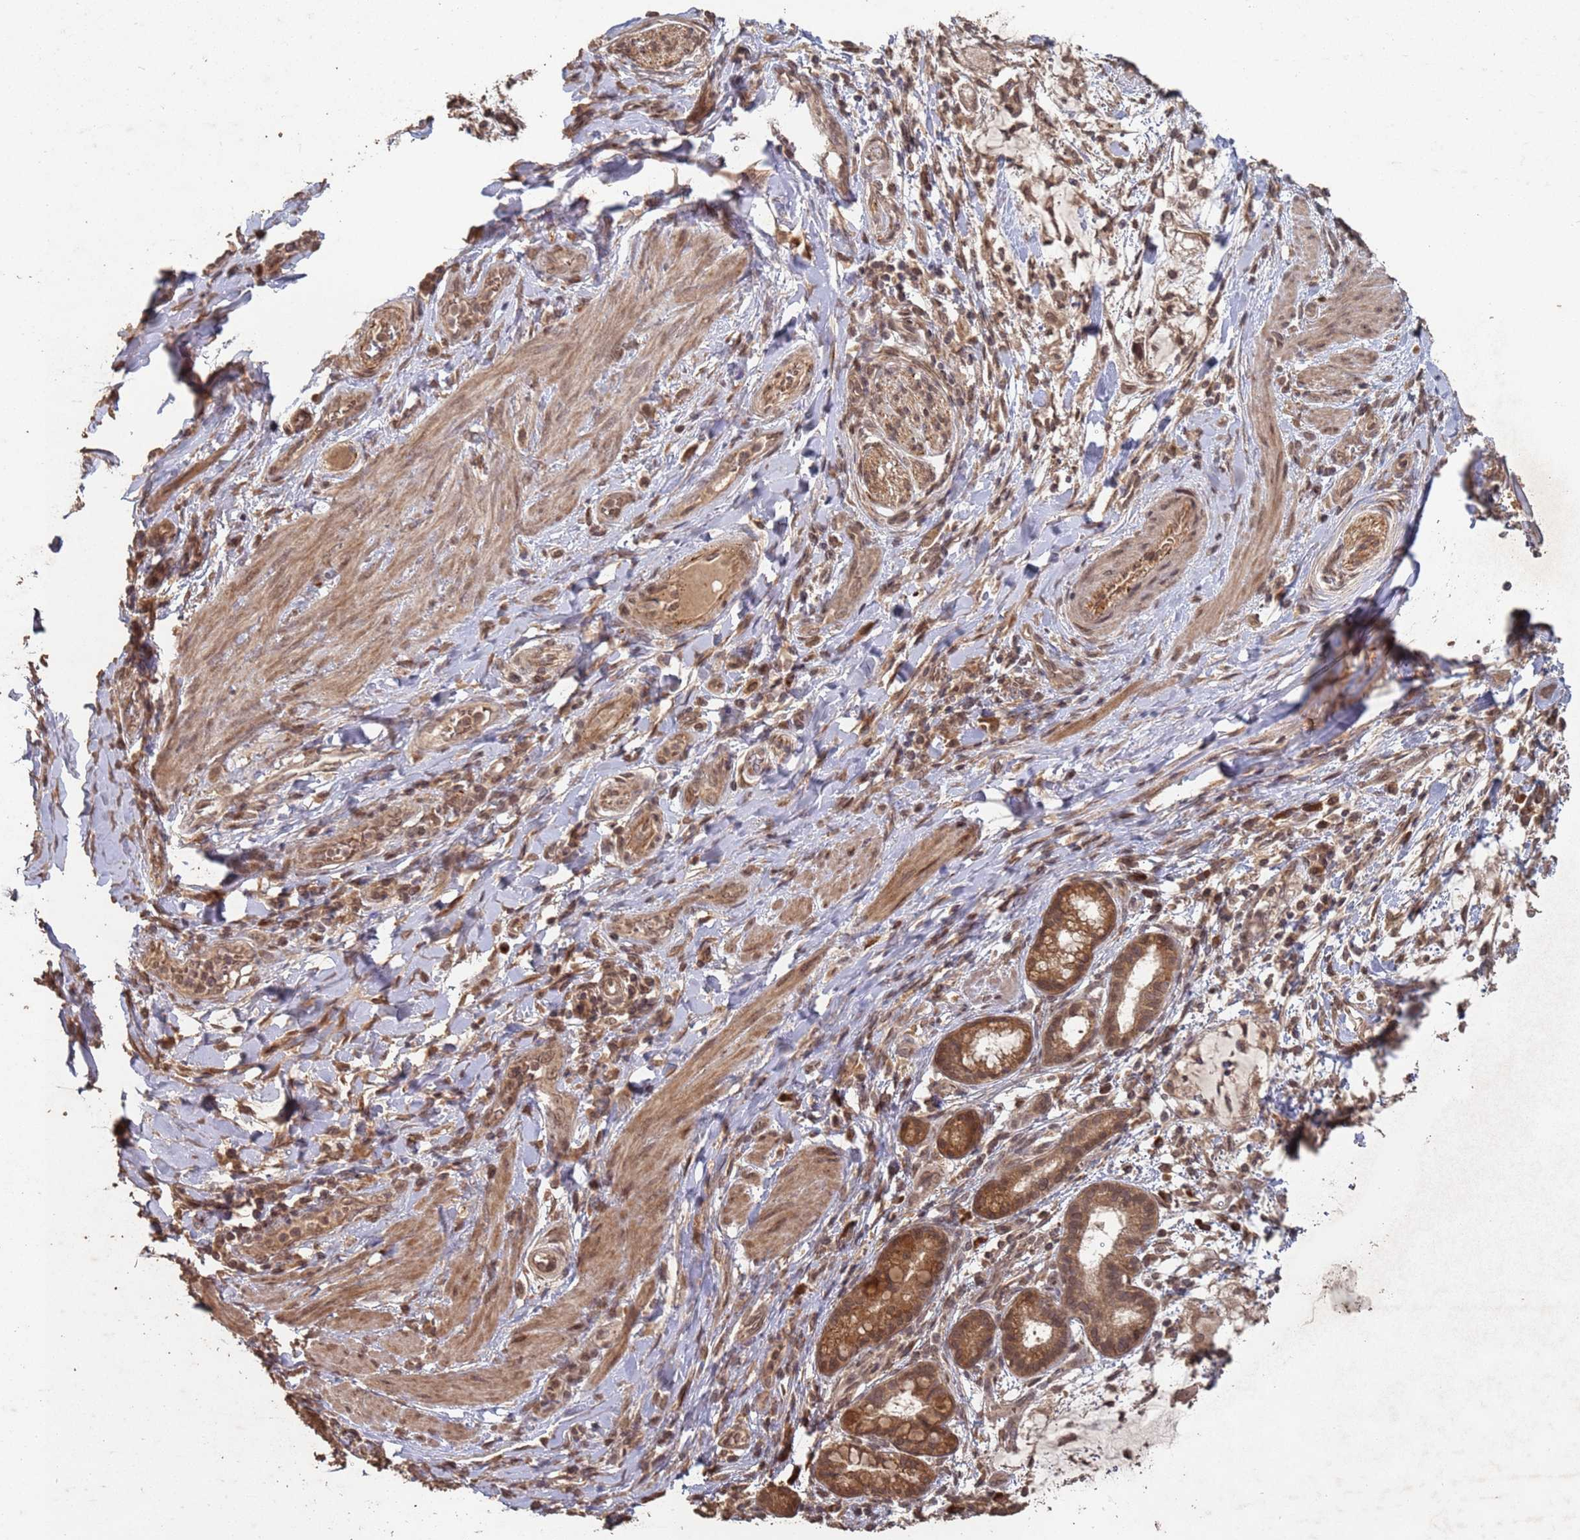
{"staining": {"intensity": "moderate", "quantity": ">75%", "location": "cytoplasmic/membranous,nuclear"}, "tissue": "pancreatic cancer", "cell_type": "Tumor cells", "image_type": "cancer", "snomed": [{"axis": "morphology", "description": "Adenocarcinoma, NOS"}, {"axis": "topography", "description": "Pancreas"}], "caption": "Protein staining exhibits moderate cytoplasmic/membranous and nuclear staining in approximately >75% of tumor cells in pancreatic adenocarcinoma.", "gene": "FRAT1", "patient": {"sex": "male", "age": 48}}